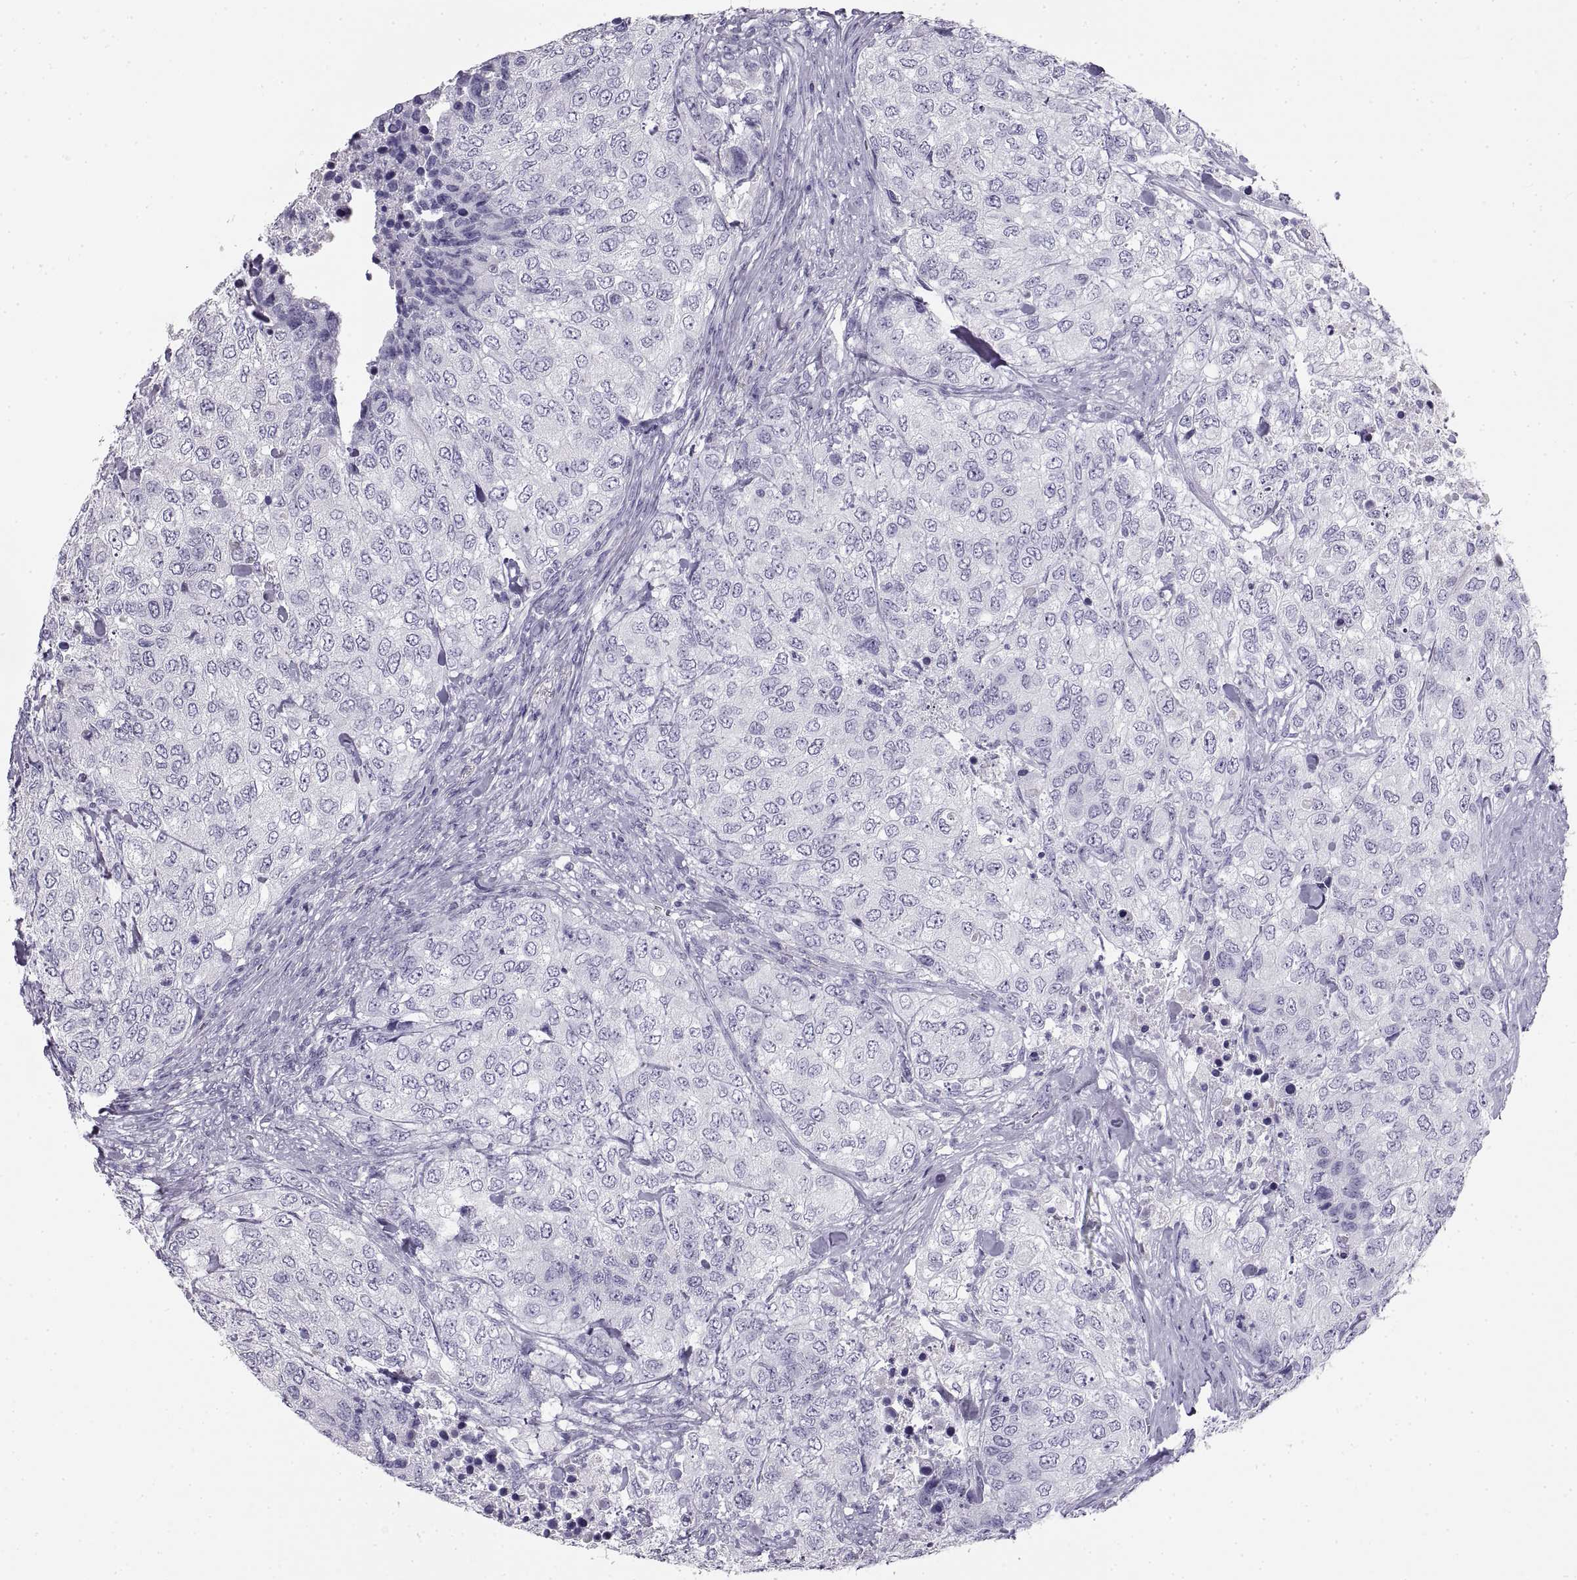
{"staining": {"intensity": "negative", "quantity": "none", "location": "none"}, "tissue": "urothelial cancer", "cell_type": "Tumor cells", "image_type": "cancer", "snomed": [{"axis": "morphology", "description": "Urothelial carcinoma, High grade"}, {"axis": "topography", "description": "Urinary bladder"}], "caption": "Immunohistochemistry (IHC) photomicrograph of urothelial carcinoma (high-grade) stained for a protein (brown), which reveals no positivity in tumor cells.", "gene": "RLBP1", "patient": {"sex": "female", "age": 78}}